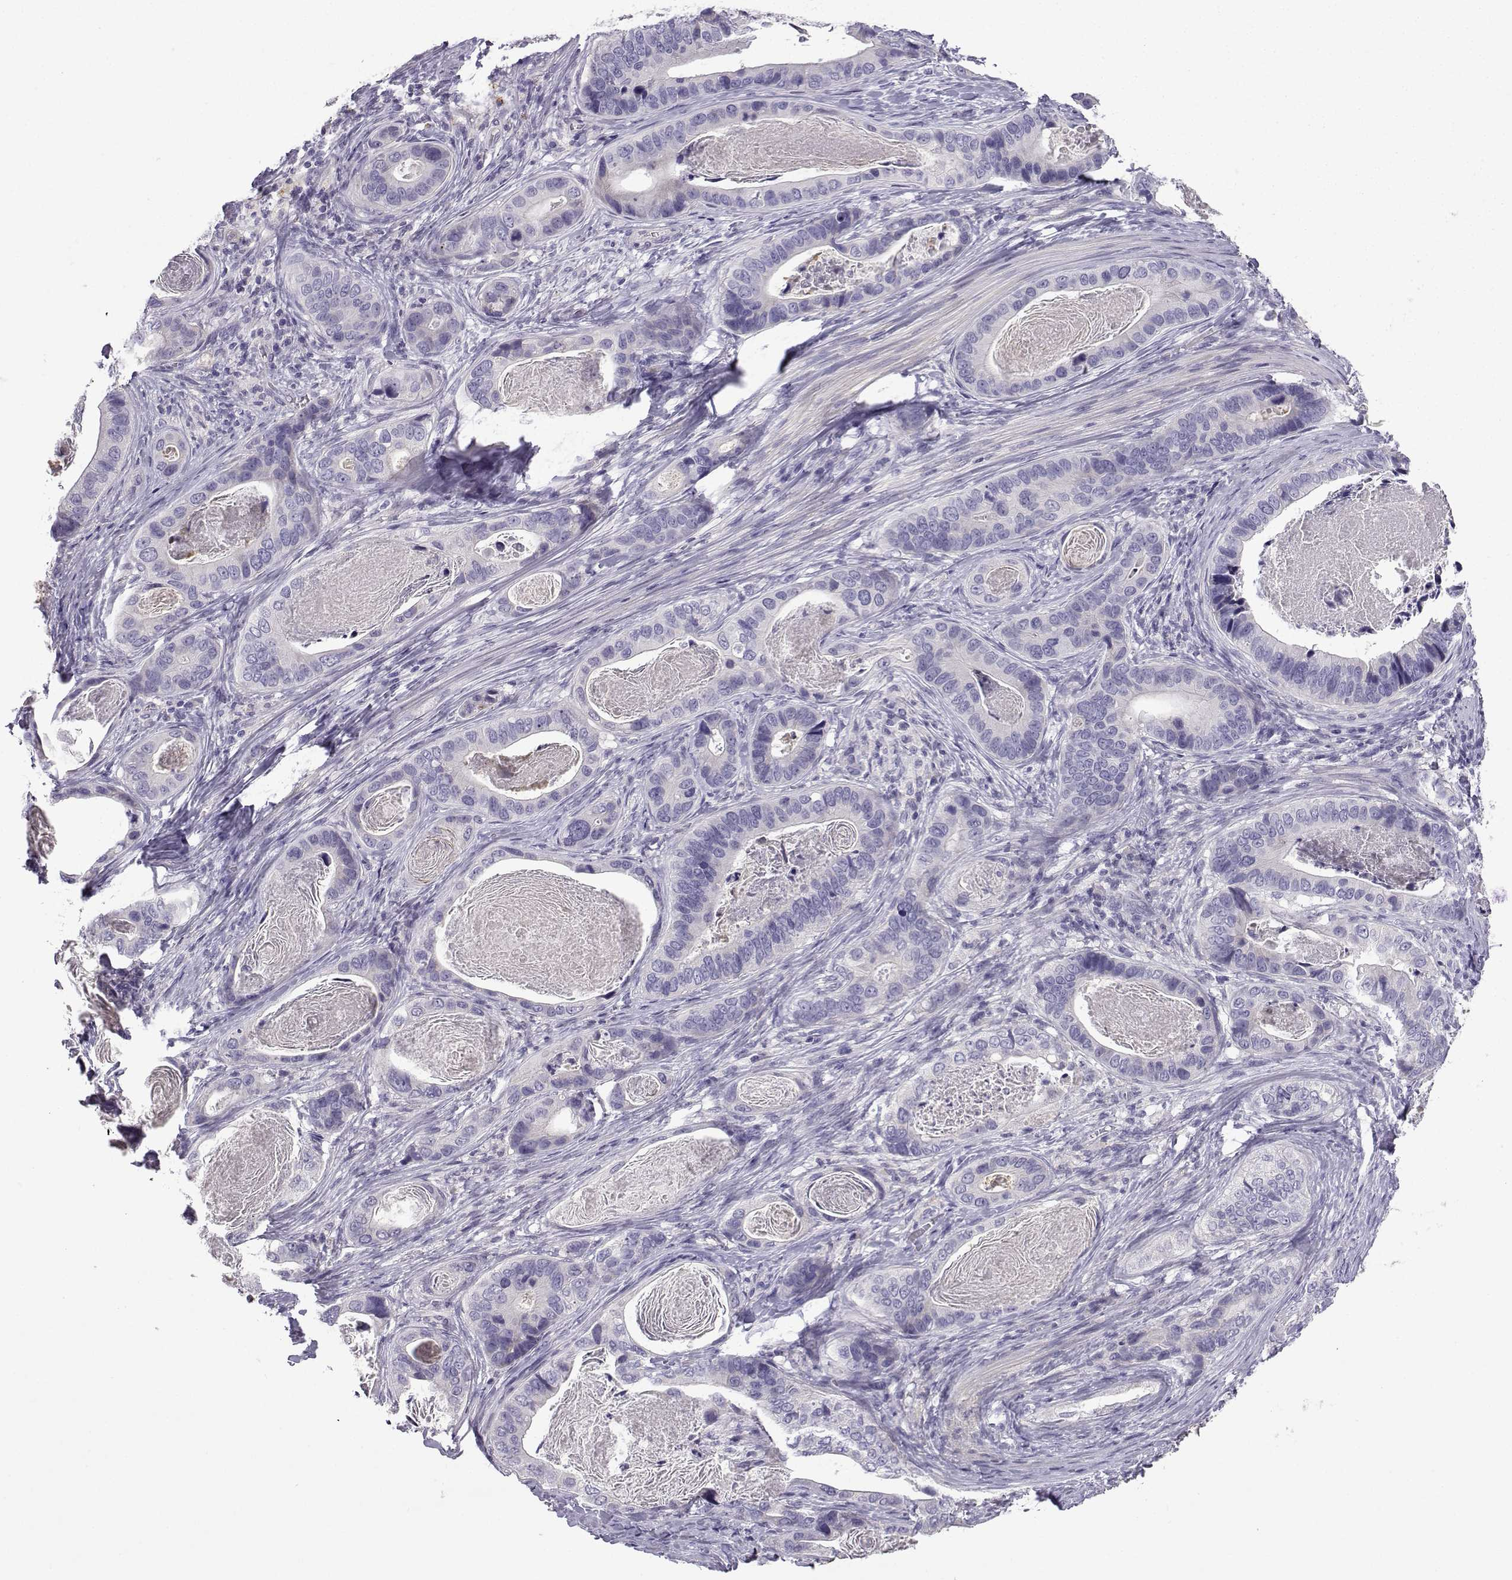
{"staining": {"intensity": "negative", "quantity": "none", "location": "none"}, "tissue": "stomach cancer", "cell_type": "Tumor cells", "image_type": "cancer", "snomed": [{"axis": "morphology", "description": "Adenocarcinoma, NOS"}, {"axis": "topography", "description": "Stomach"}], "caption": "Immunohistochemistry histopathology image of stomach cancer (adenocarcinoma) stained for a protein (brown), which exhibits no staining in tumor cells.", "gene": "SPACA7", "patient": {"sex": "male", "age": 84}}